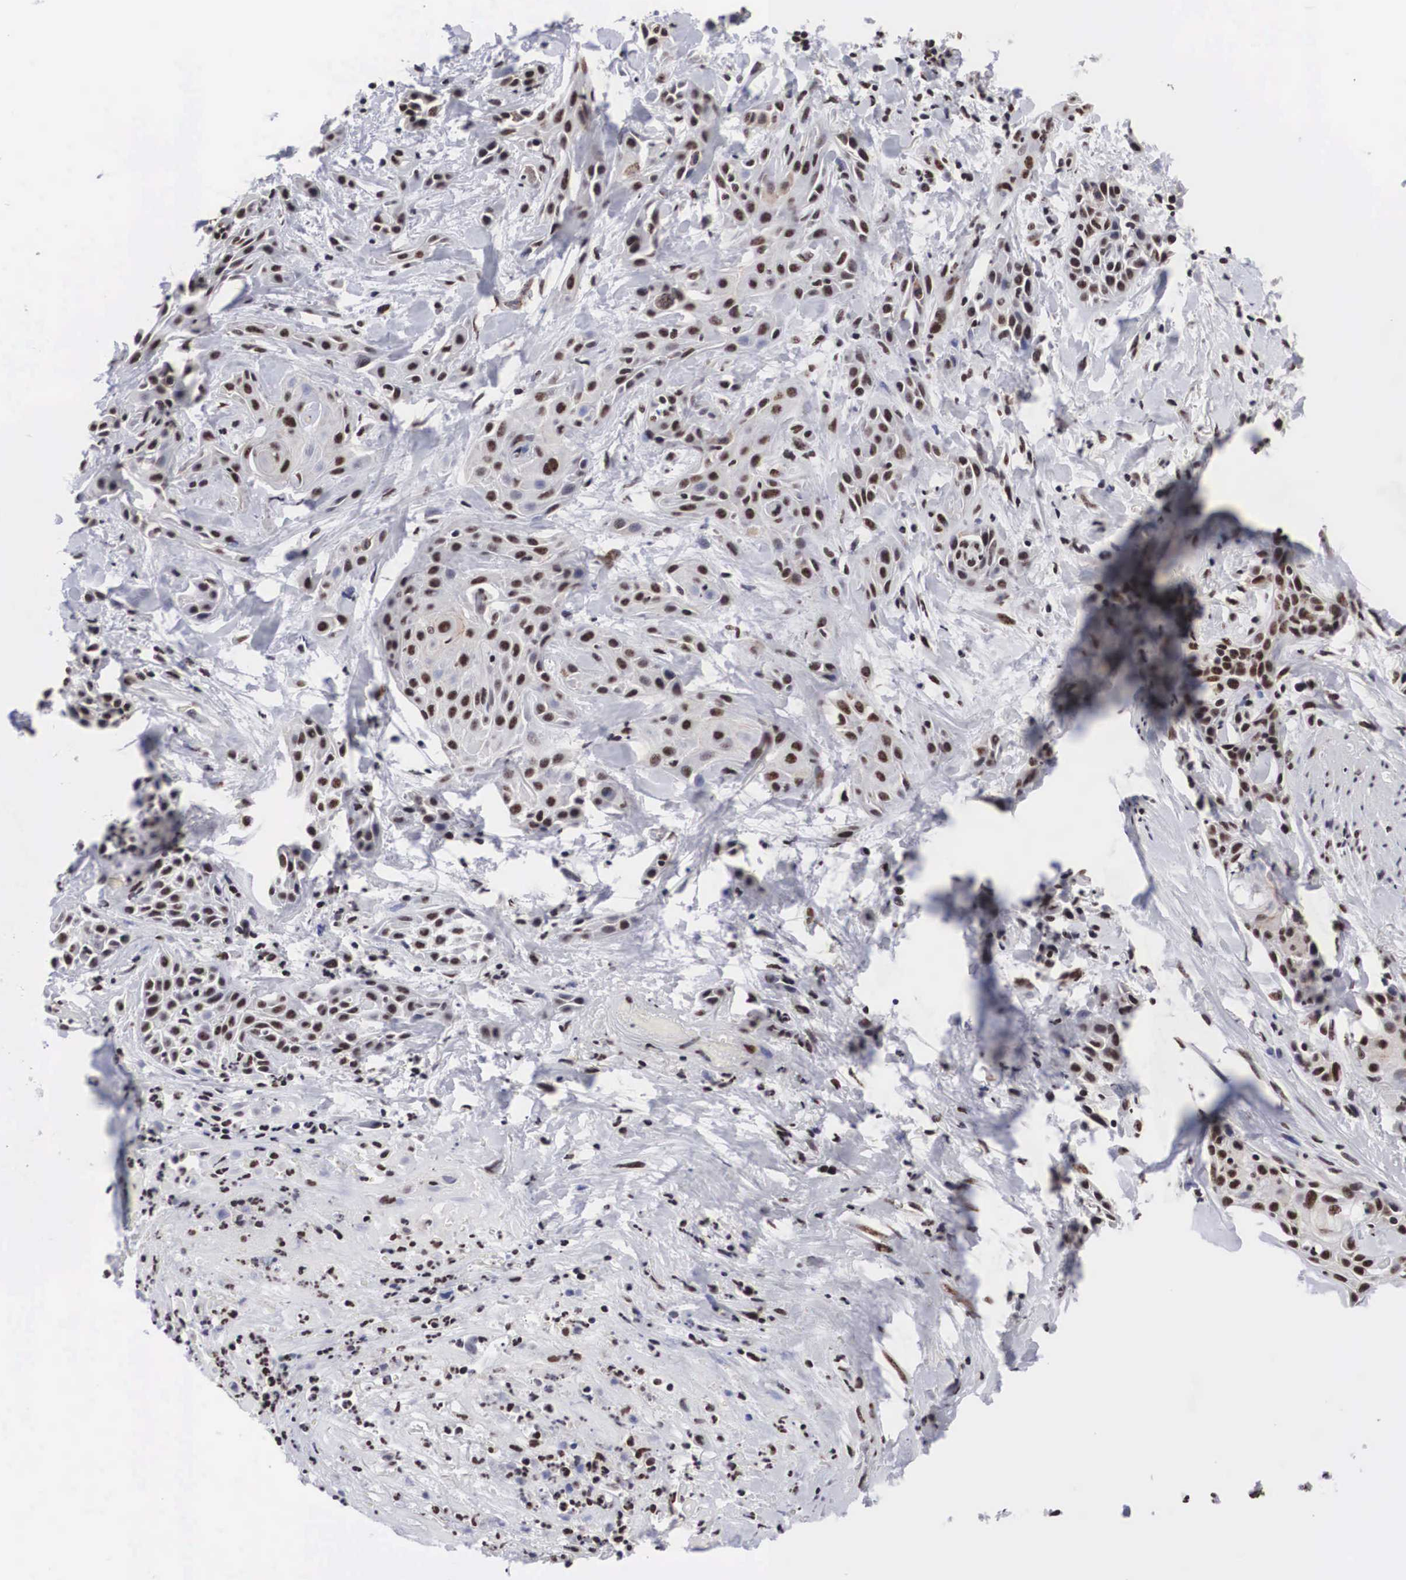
{"staining": {"intensity": "moderate", "quantity": ">75%", "location": "nuclear"}, "tissue": "skin cancer", "cell_type": "Tumor cells", "image_type": "cancer", "snomed": [{"axis": "morphology", "description": "Squamous cell carcinoma, NOS"}, {"axis": "topography", "description": "Skin"}, {"axis": "topography", "description": "Anal"}], "caption": "Human skin cancer stained with a brown dye exhibits moderate nuclear positive staining in approximately >75% of tumor cells.", "gene": "ACIN1", "patient": {"sex": "male", "age": 64}}